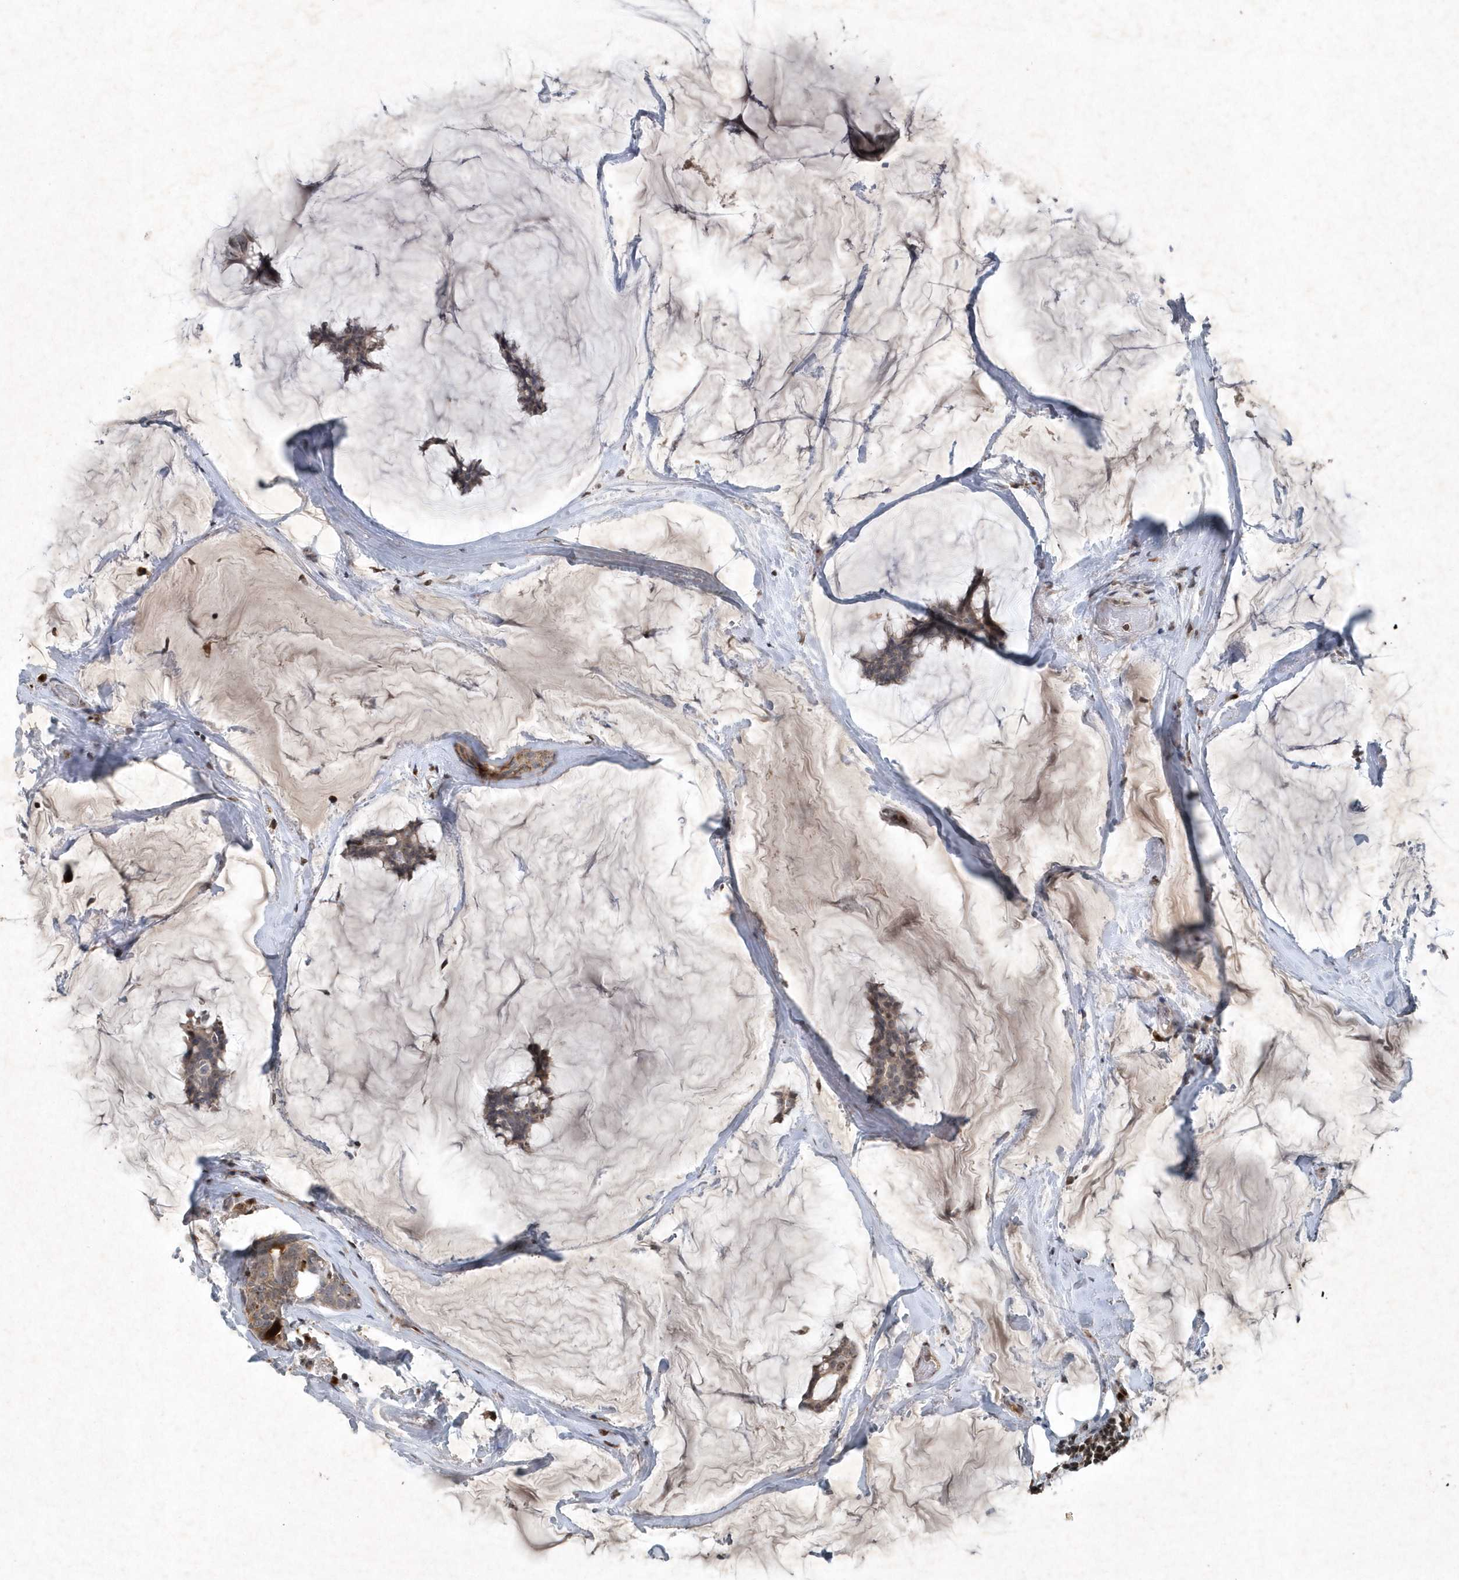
{"staining": {"intensity": "moderate", "quantity": ">75%", "location": "cytoplasmic/membranous"}, "tissue": "breast cancer", "cell_type": "Tumor cells", "image_type": "cancer", "snomed": [{"axis": "morphology", "description": "Duct carcinoma"}, {"axis": "topography", "description": "Breast"}], "caption": "A histopathology image of human breast cancer stained for a protein exhibits moderate cytoplasmic/membranous brown staining in tumor cells.", "gene": "QTRT2", "patient": {"sex": "female", "age": 93}}